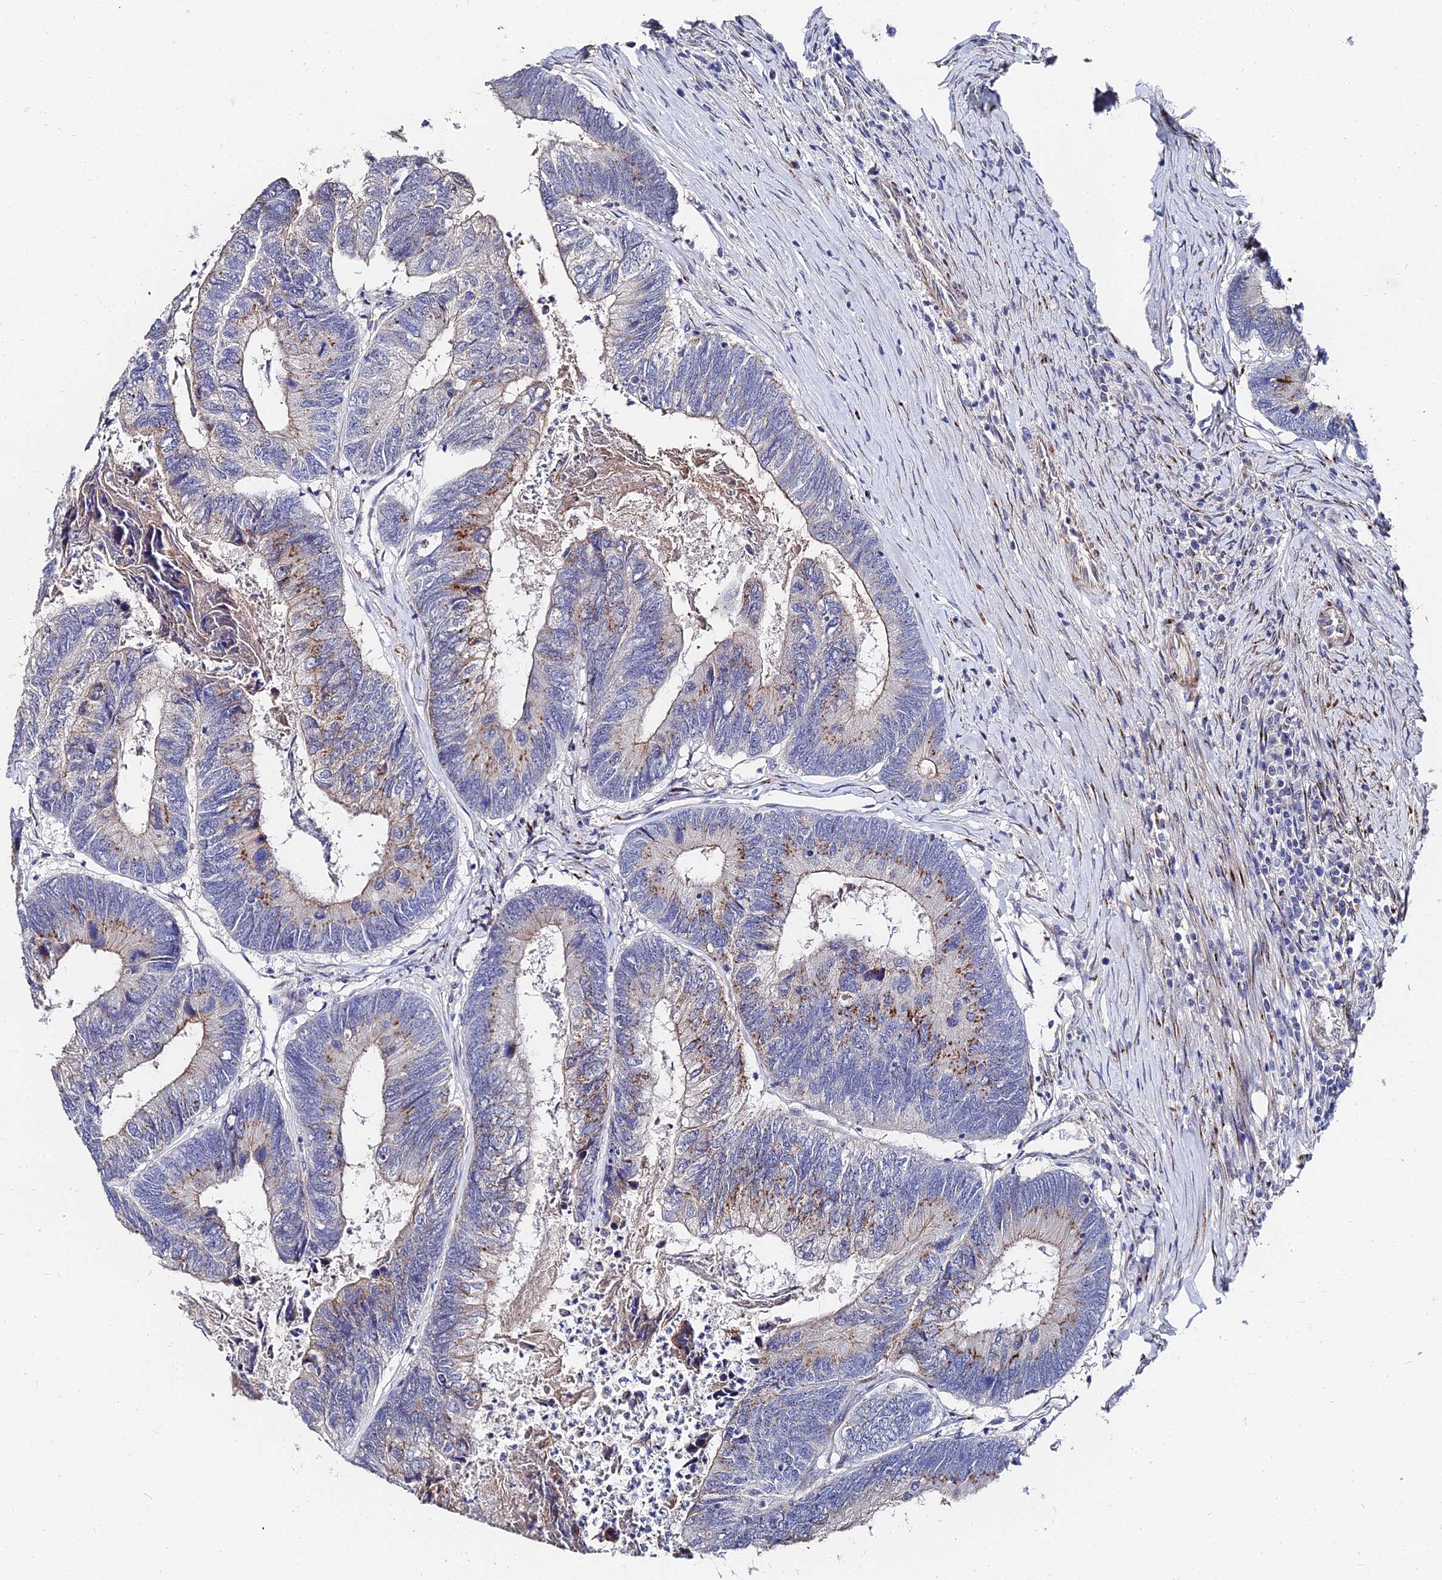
{"staining": {"intensity": "moderate", "quantity": "25%-75%", "location": "cytoplasmic/membranous"}, "tissue": "colorectal cancer", "cell_type": "Tumor cells", "image_type": "cancer", "snomed": [{"axis": "morphology", "description": "Adenocarcinoma, NOS"}, {"axis": "topography", "description": "Colon"}], "caption": "Protein positivity by immunohistochemistry (IHC) demonstrates moderate cytoplasmic/membranous staining in about 25%-75% of tumor cells in colorectal adenocarcinoma.", "gene": "BORCS8", "patient": {"sex": "female", "age": 67}}